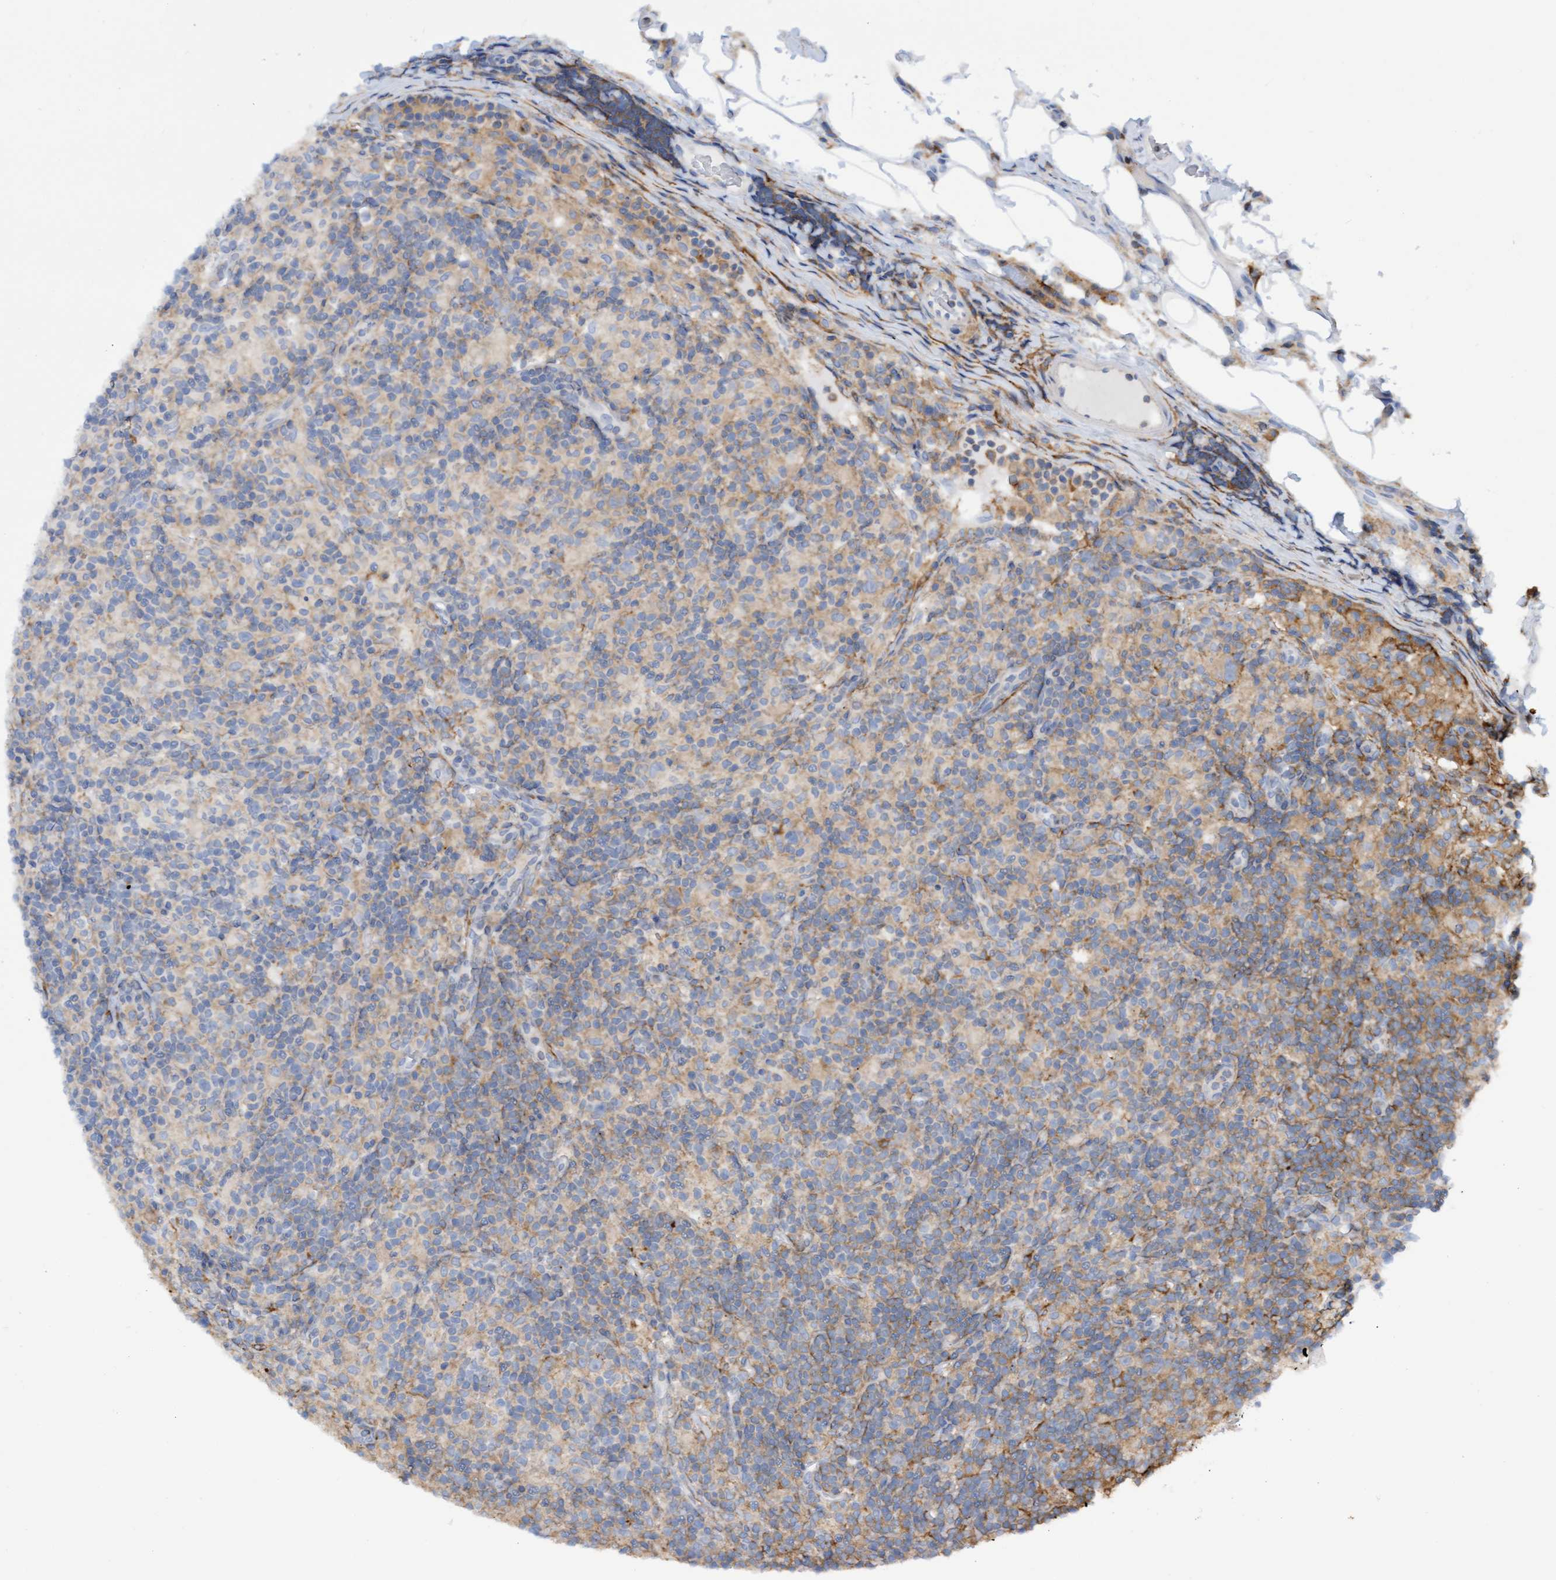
{"staining": {"intensity": "negative", "quantity": "none", "location": "none"}, "tissue": "lymphoma", "cell_type": "Tumor cells", "image_type": "cancer", "snomed": [{"axis": "morphology", "description": "Hodgkin's disease, NOS"}, {"axis": "topography", "description": "Lymph node"}], "caption": "Immunohistochemistry image of neoplastic tissue: lymphoma stained with DAB (3,3'-diaminobenzidine) reveals no significant protein positivity in tumor cells.", "gene": "FNBP1", "patient": {"sex": "male", "age": 70}}